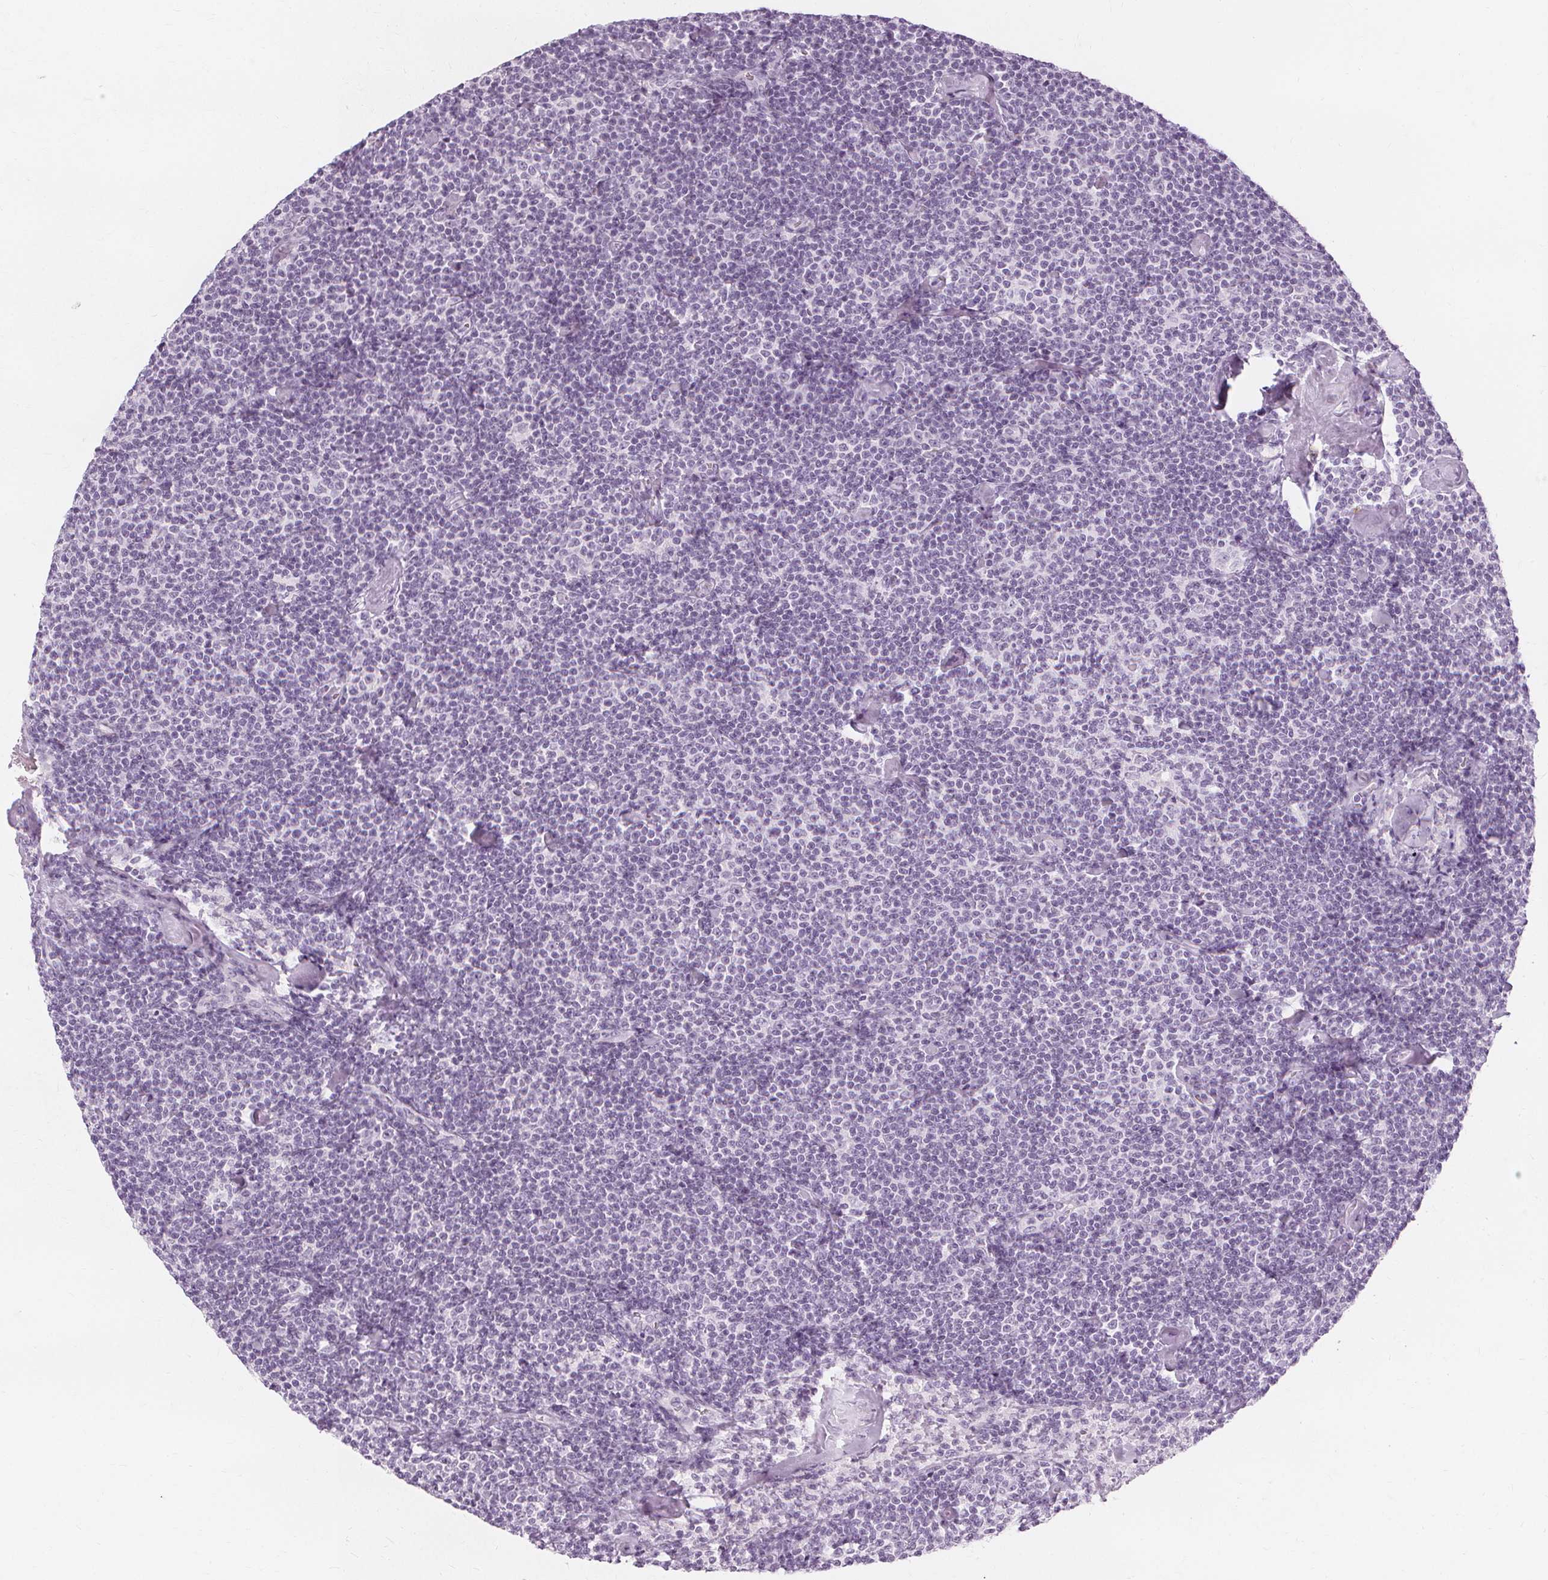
{"staining": {"intensity": "negative", "quantity": "none", "location": "none"}, "tissue": "lymphoma", "cell_type": "Tumor cells", "image_type": "cancer", "snomed": [{"axis": "morphology", "description": "Malignant lymphoma, non-Hodgkin's type, Low grade"}, {"axis": "topography", "description": "Lymph node"}], "caption": "DAB immunohistochemical staining of low-grade malignant lymphoma, non-Hodgkin's type demonstrates no significant positivity in tumor cells. (DAB (3,3'-diaminobenzidine) IHC with hematoxylin counter stain).", "gene": "TFF1", "patient": {"sex": "male", "age": 81}}